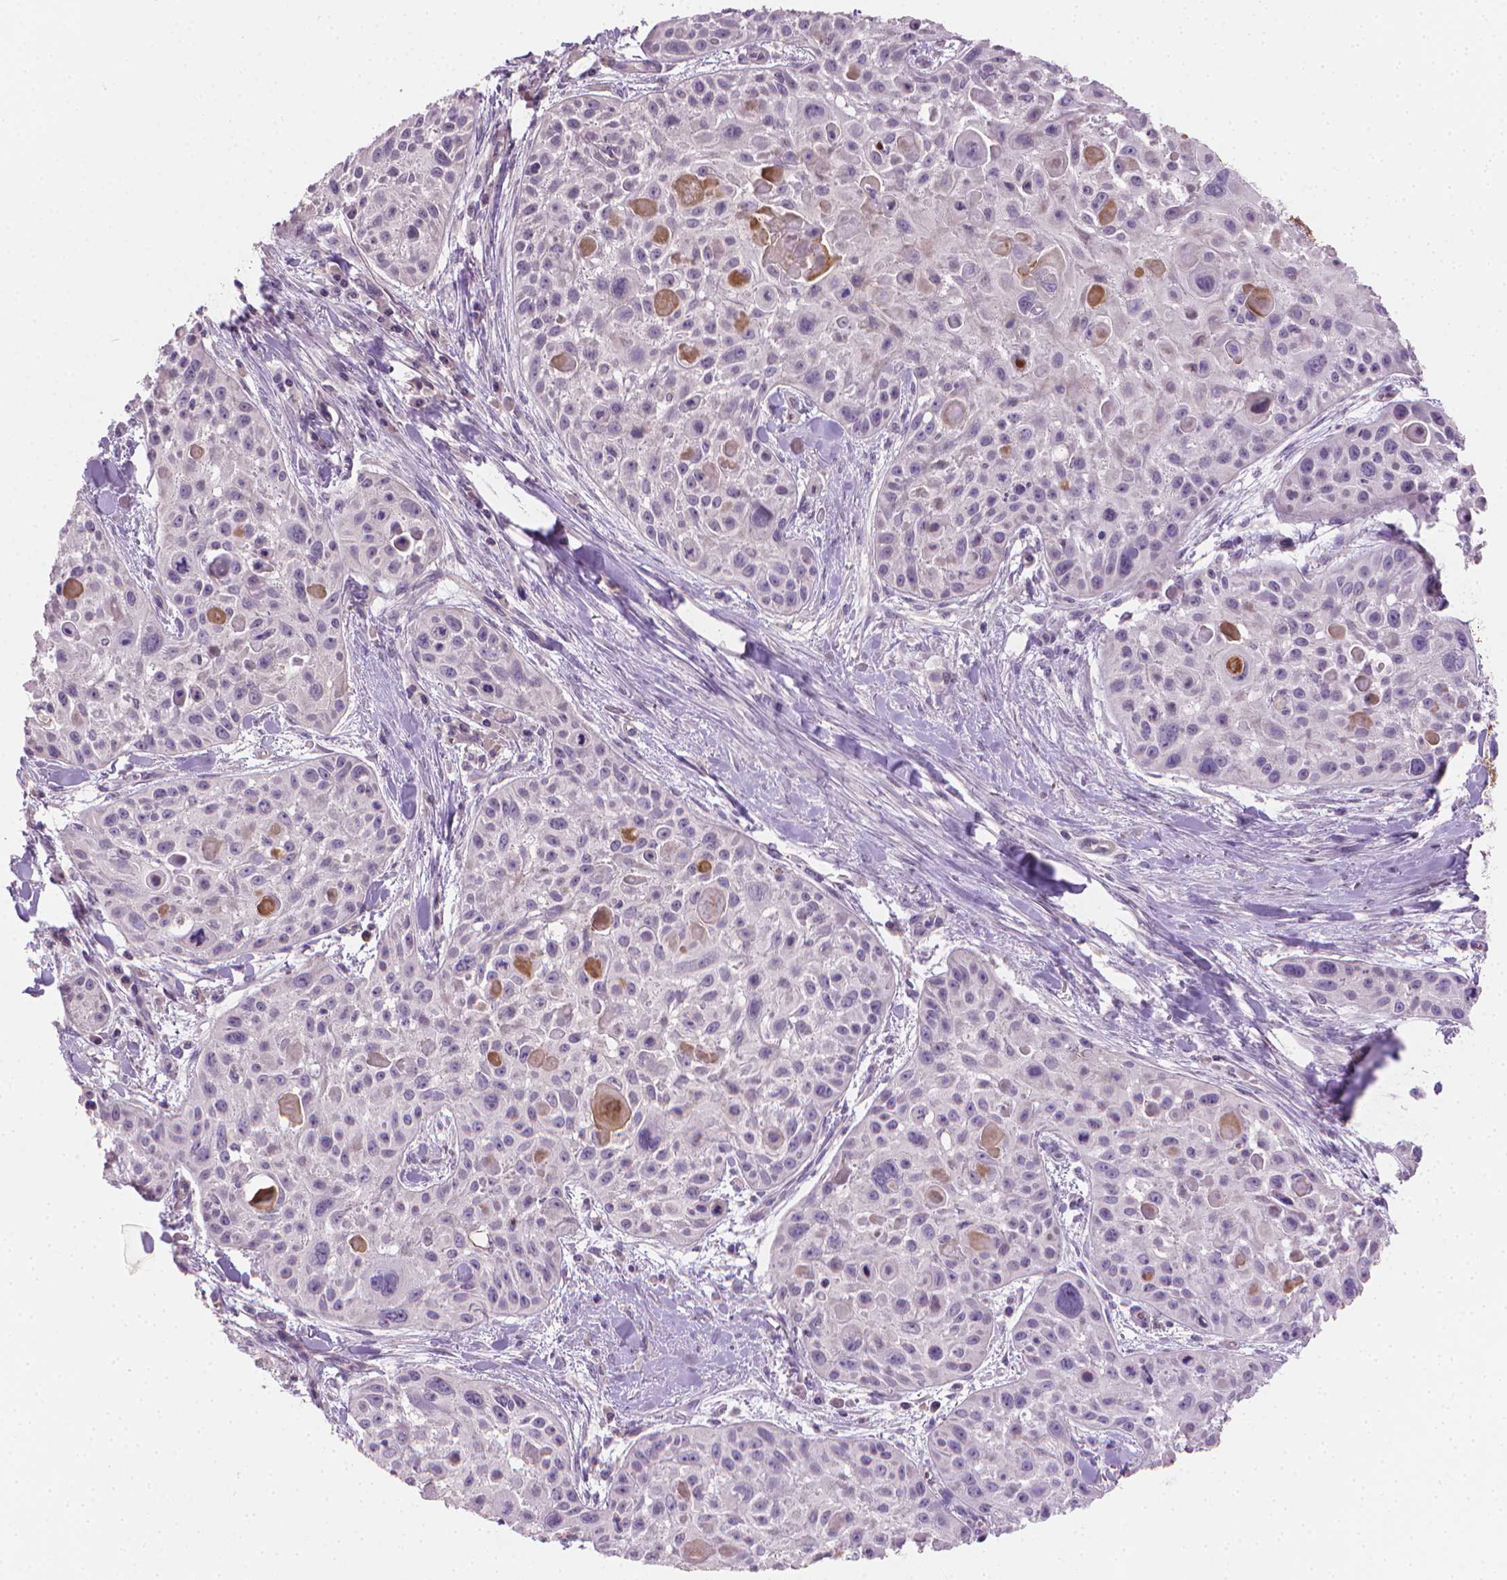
{"staining": {"intensity": "negative", "quantity": "none", "location": "none"}, "tissue": "skin cancer", "cell_type": "Tumor cells", "image_type": "cancer", "snomed": [{"axis": "morphology", "description": "Squamous cell carcinoma, NOS"}, {"axis": "topography", "description": "Skin"}, {"axis": "topography", "description": "Anal"}], "caption": "Histopathology image shows no protein positivity in tumor cells of skin cancer tissue.", "gene": "CLXN", "patient": {"sex": "female", "age": 75}}